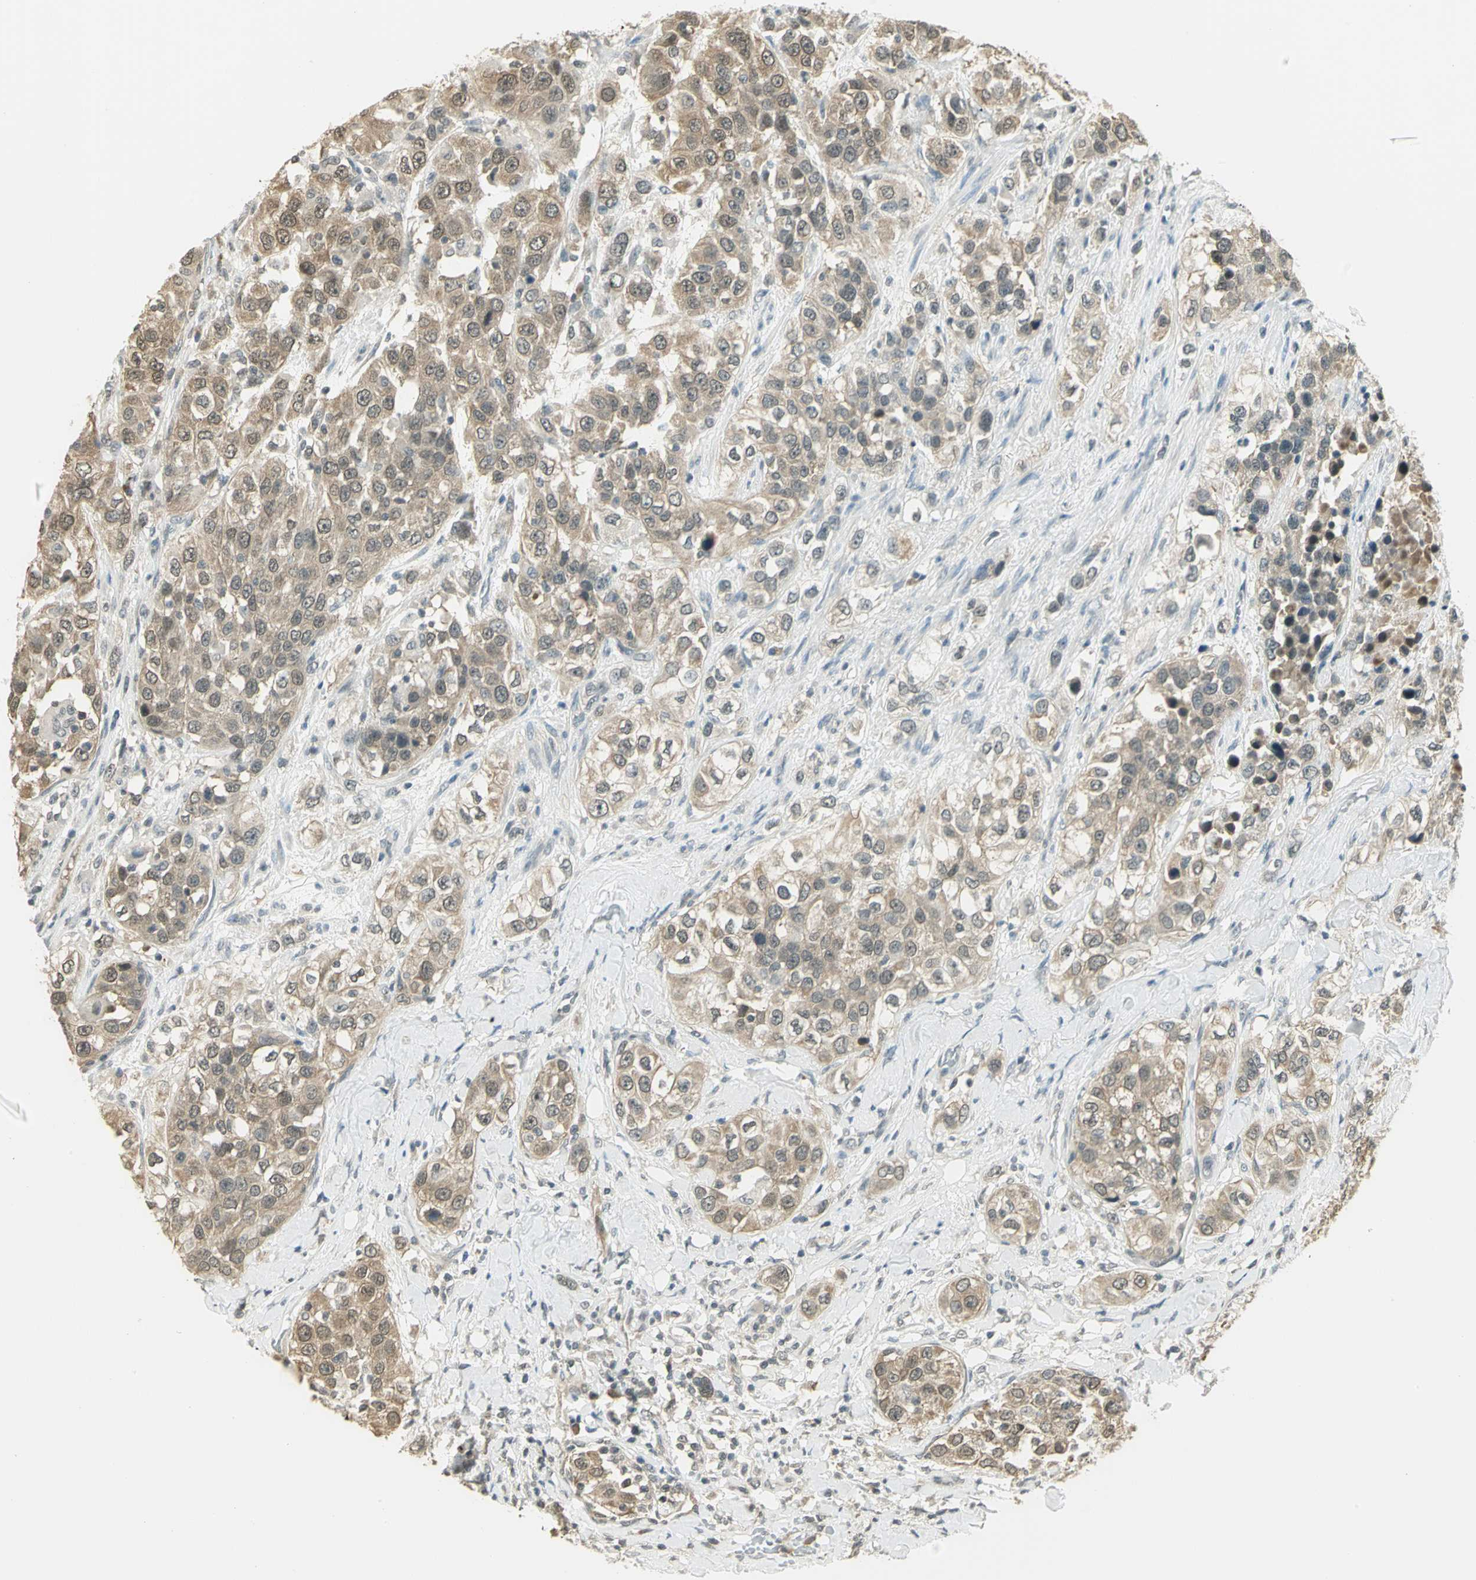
{"staining": {"intensity": "weak", "quantity": ">75%", "location": "cytoplasmic/membranous"}, "tissue": "urothelial cancer", "cell_type": "Tumor cells", "image_type": "cancer", "snomed": [{"axis": "morphology", "description": "Urothelial carcinoma, High grade"}, {"axis": "topography", "description": "Urinary bladder"}], "caption": "Immunohistochemistry (IHC) (DAB (3,3'-diaminobenzidine)) staining of human high-grade urothelial carcinoma reveals weak cytoplasmic/membranous protein positivity in approximately >75% of tumor cells. (IHC, brightfield microscopy, high magnification).", "gene": "CDC34", "patient": {"sex": "female", "age": 80}}